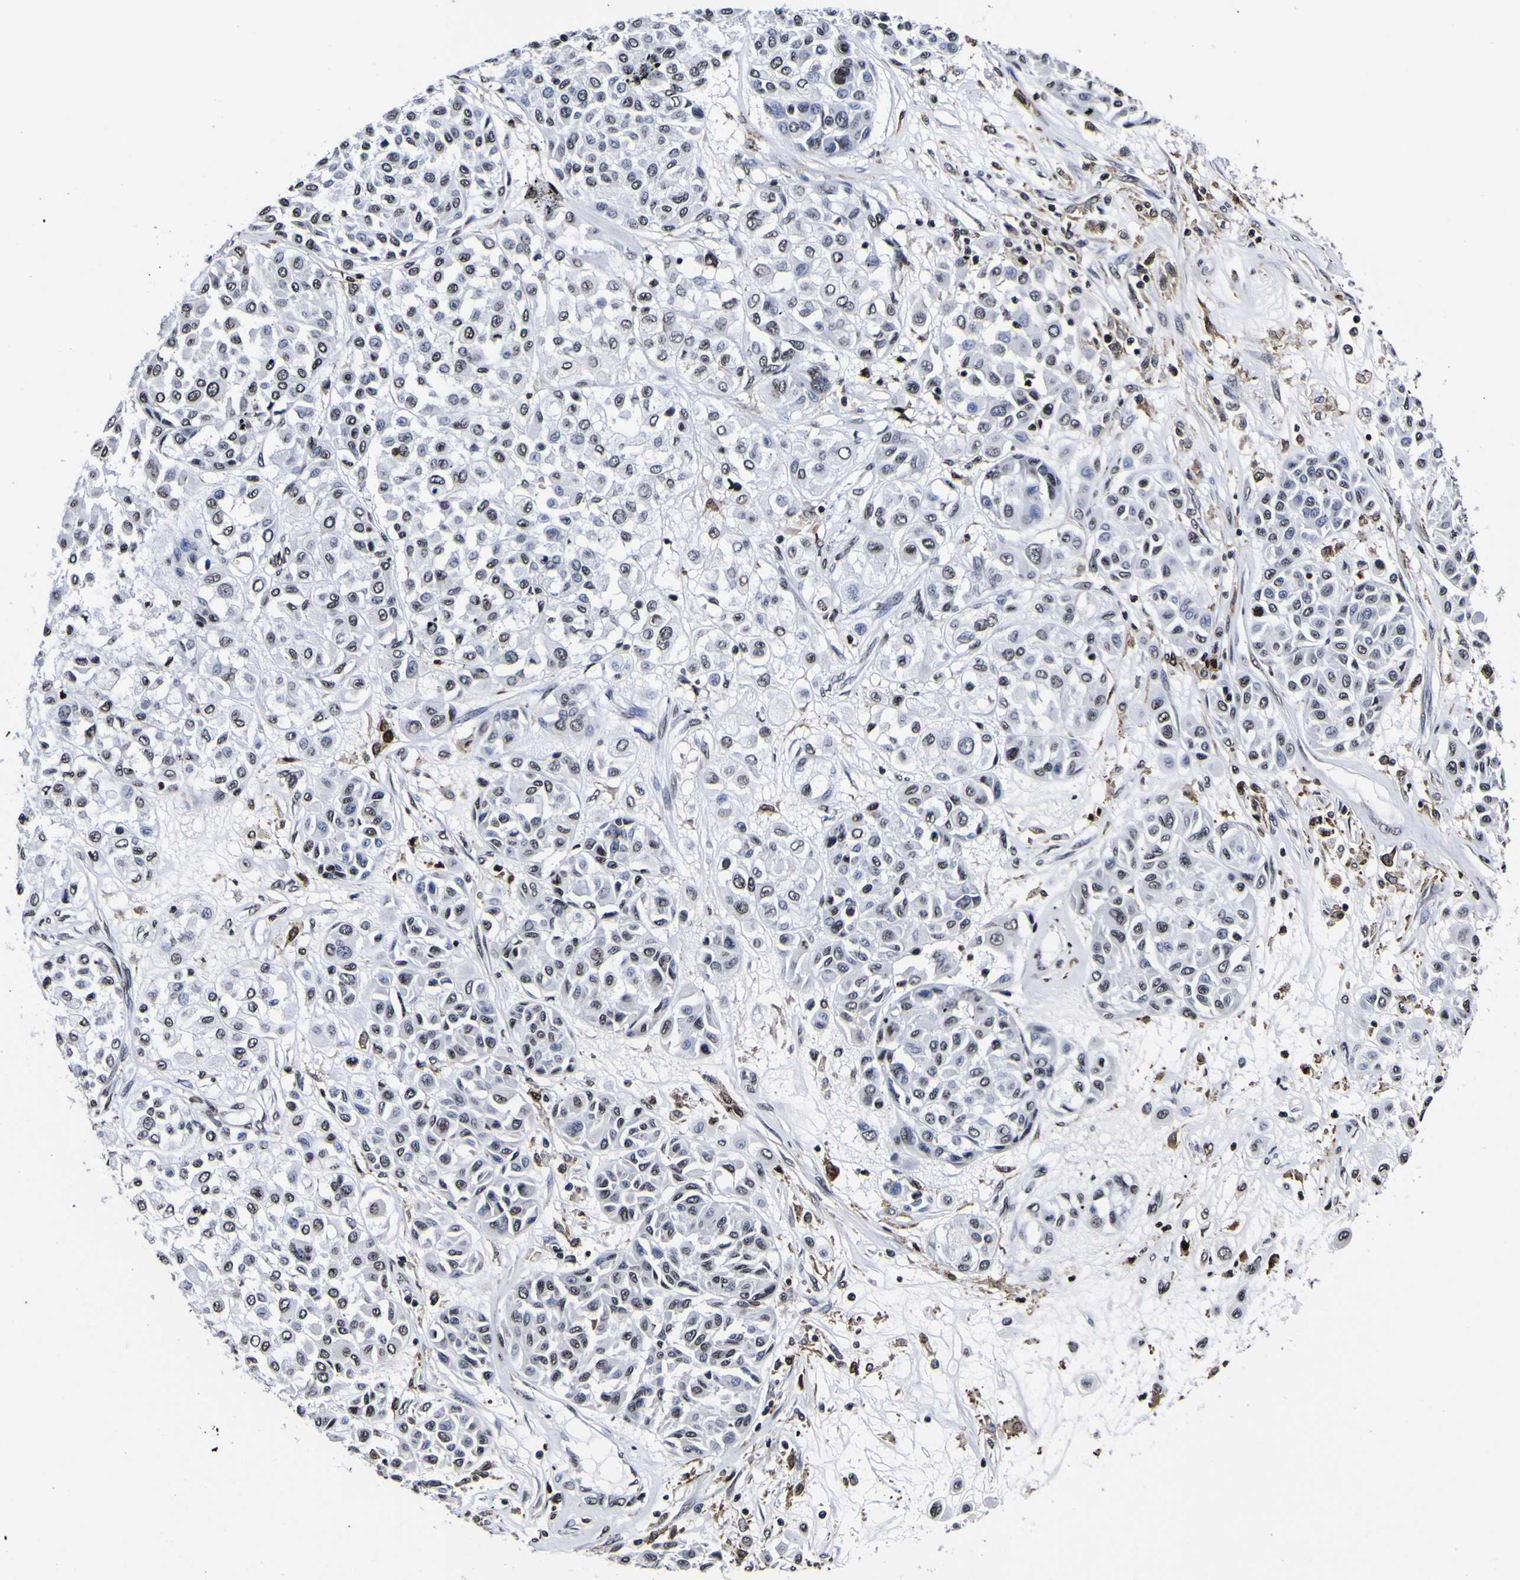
{"staining": {"intensity": "strong", "quantity": "<25%", "location": "nuclear"}, "tissue": "melanoma", "cell_type": "Tumor cells", "image_type": "cancer", "snomed": [{"axis": "morphology", "description": "Malignant melanoma, Metastatic site"}, {"axis": "topography", "description": "Soft tissue"}], "caption": "A medium amount of strong nuclear positivity is appreciated in approximately <25% of tumor cells in melanoma tissue.", "gene": "PIAS1", "patient": {"sex": "male", "age": 41}}